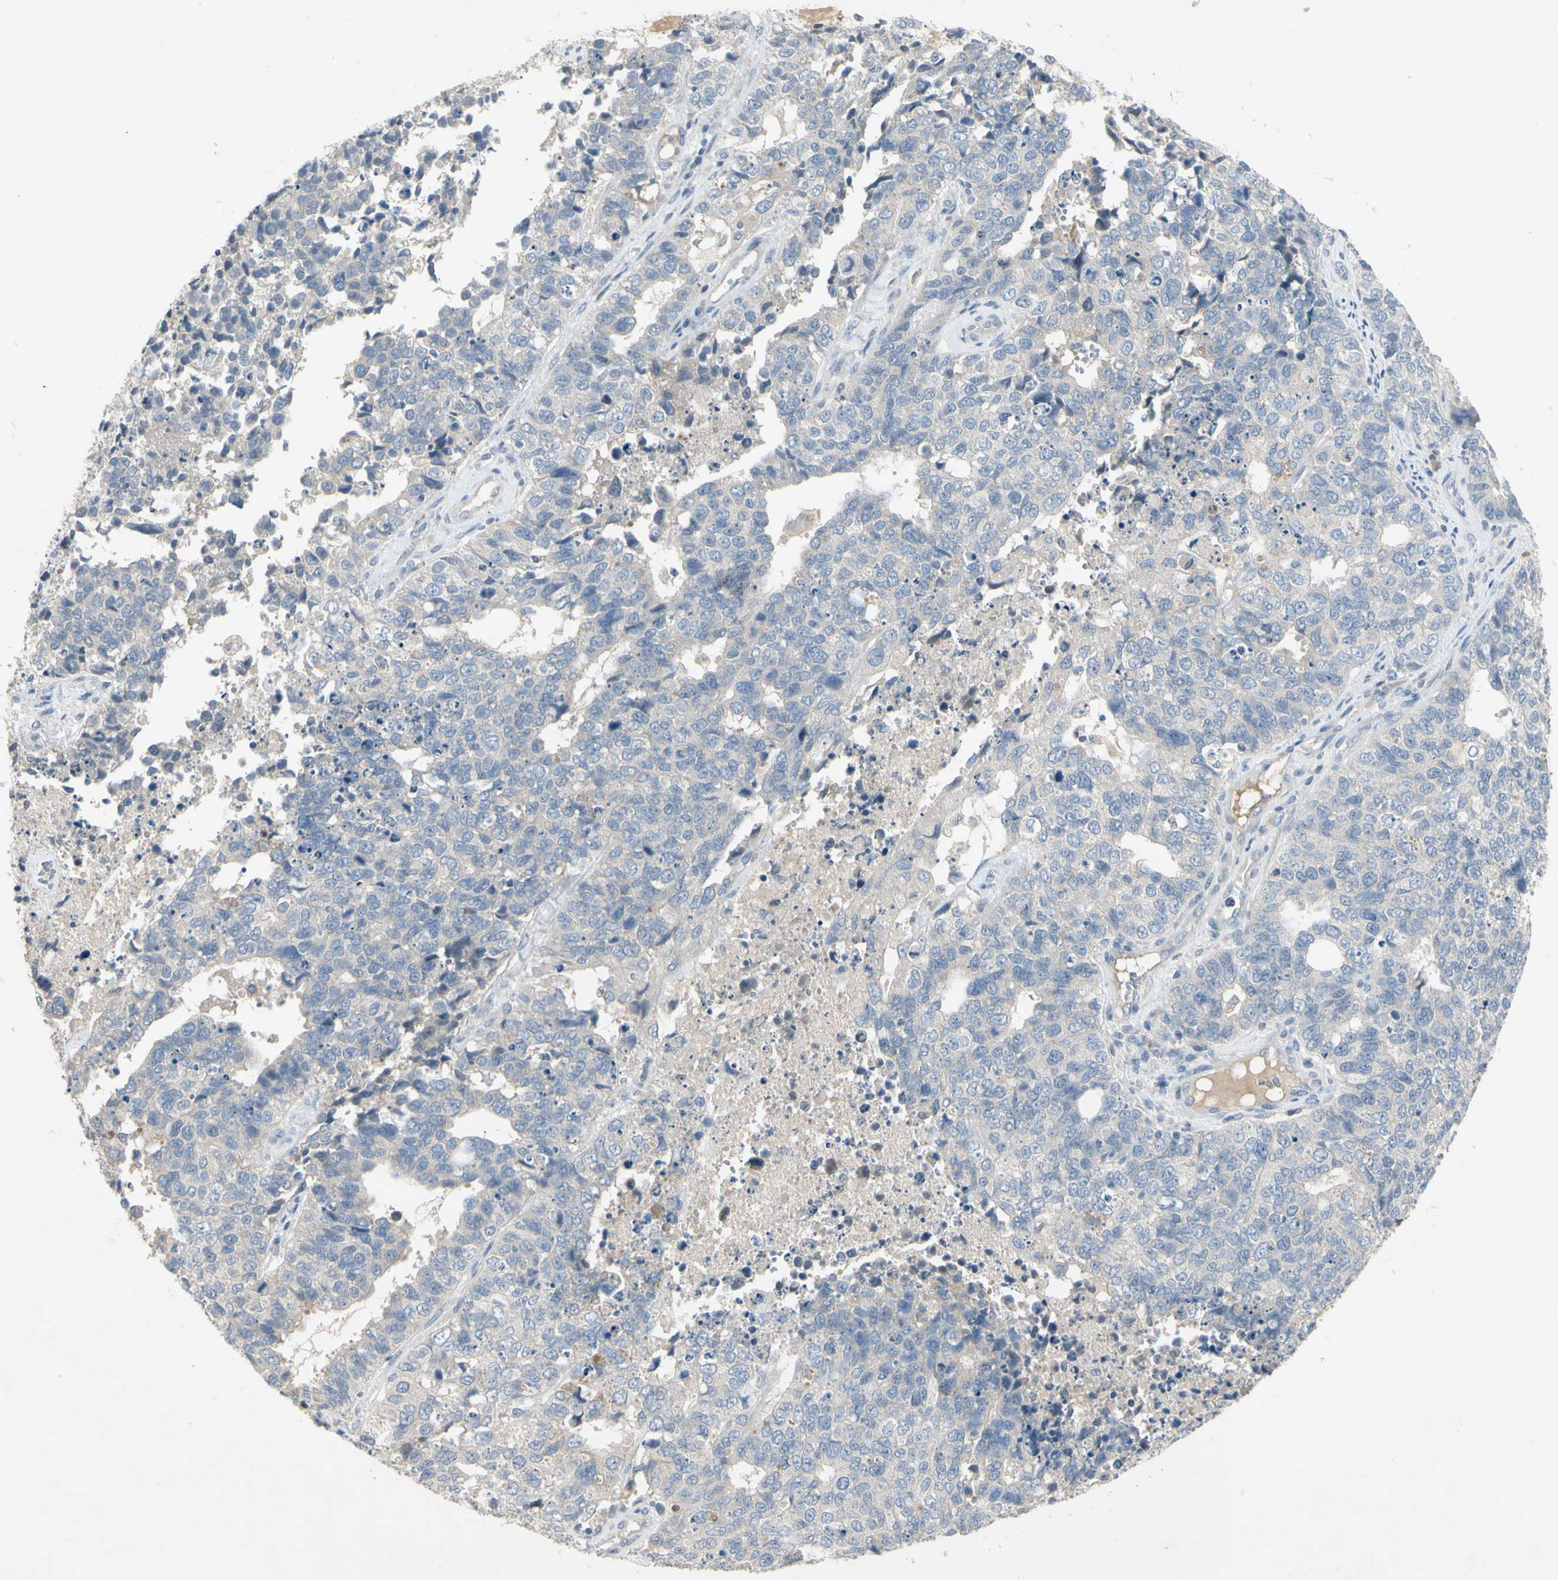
{"staining": {"intensity": "negative", "quantity": "none", "location": "none"}, "tissue": "cervical cancer", "cell_type": "Tumor cells", "image_type": "cancer", "snomed": [{"axis": "morphology", "description": "Squamous cell carcinoma, NOS"}, {"axis": "topography", "description": "Cervix"}], "caption": "DAB immunohistochemical staining of human squamous cell carcinoma (cervical) shows no significant expression in tumor cells.", "gene": "PRSS21", "patient": {"sex": "female", "age": 63}}